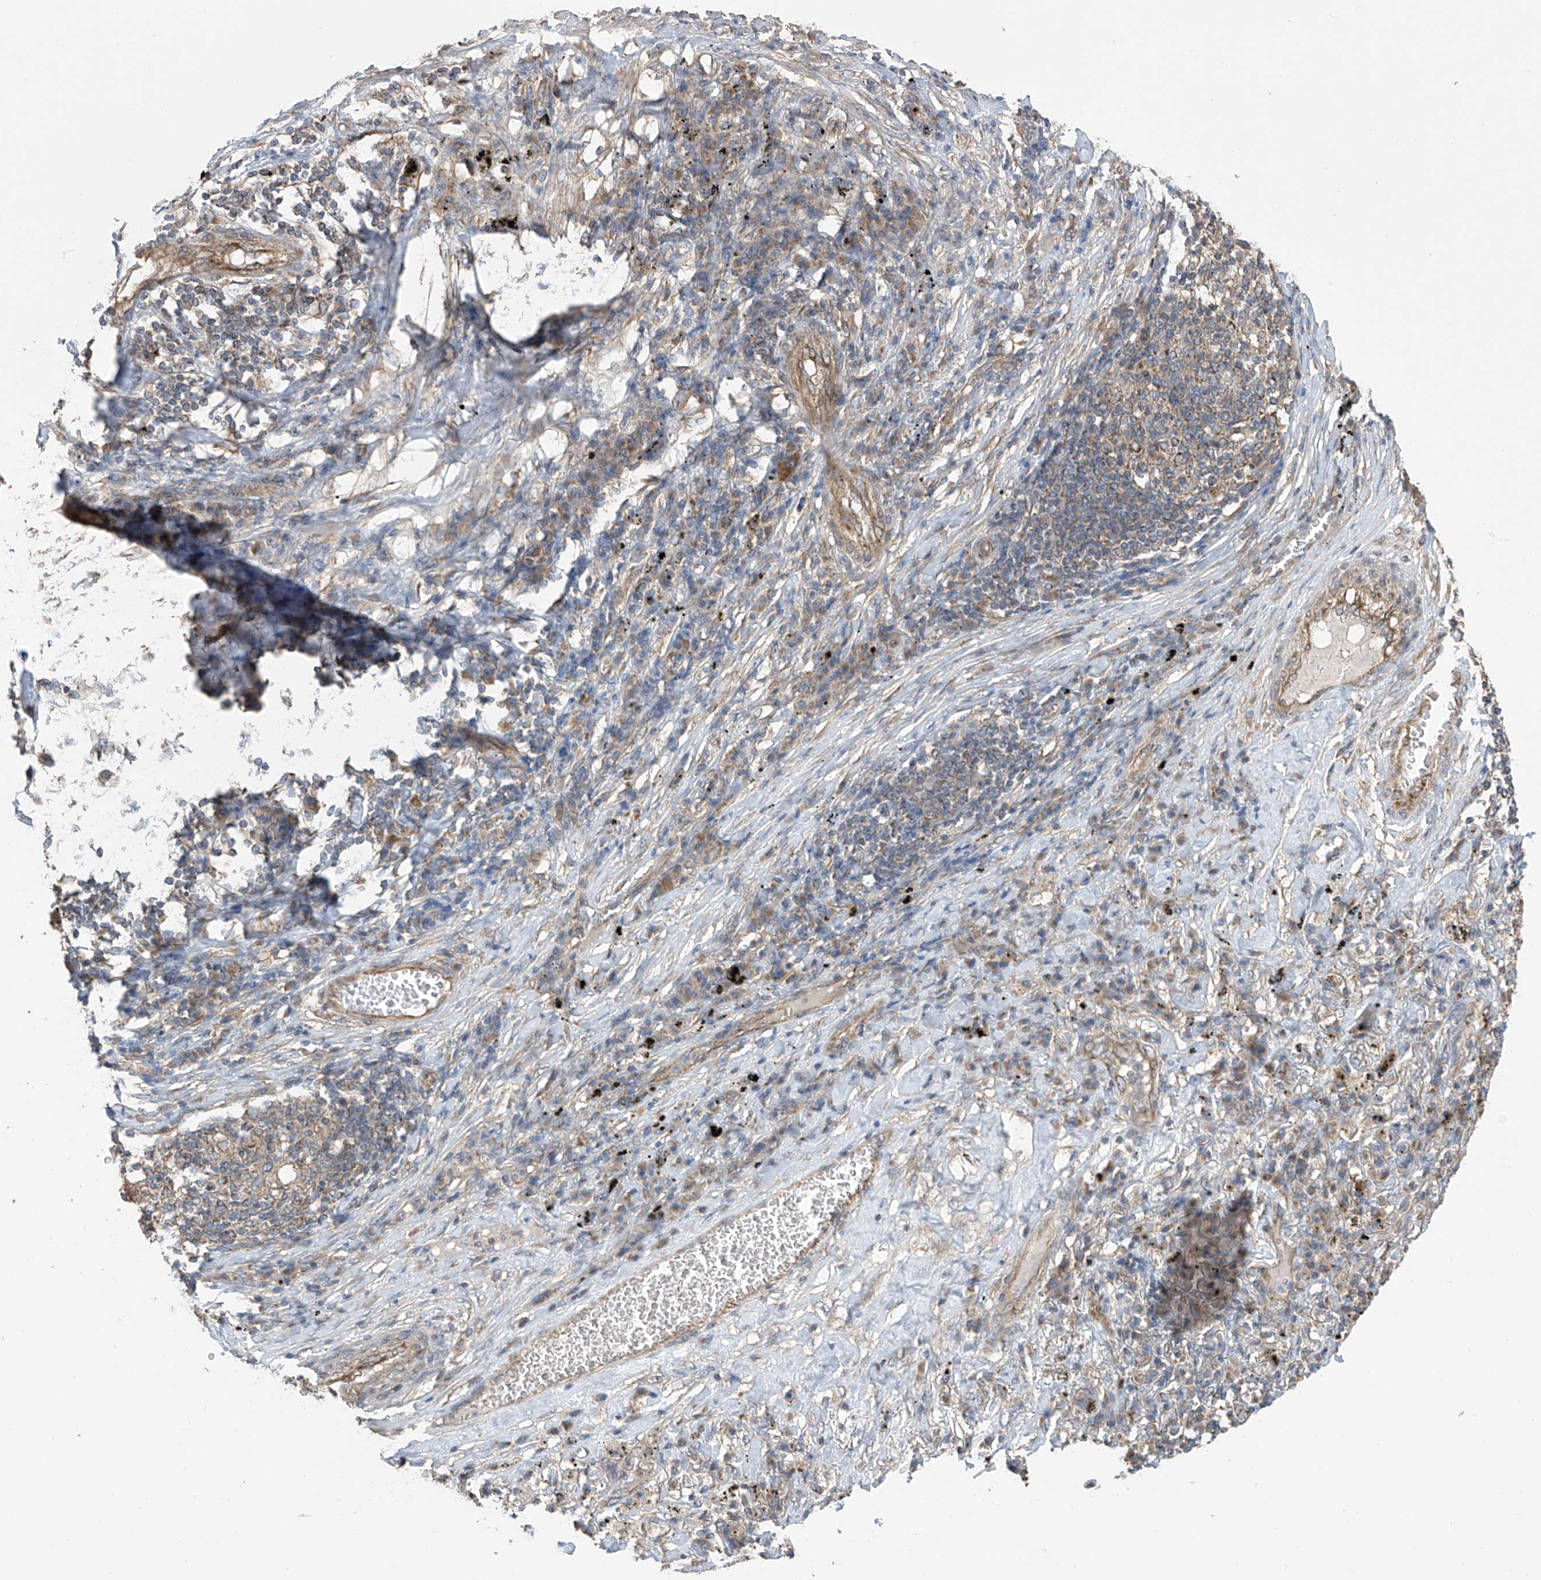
{"staining": {"intensity": "weak", "quantity": "25%-75%", "location": "cytoplasmic/membranous"}, "tissue": "lung cancer", "cell_type": "Tumor cells", "image_type": "cancer", "snomed": [{"axis": "morphology", "description": "Squamous cell carcinoma, NOS"}, {"axis": "topography", "description": "Lung"}], "caption": "Immunohistochemistry staining of lung cancer, which displays low levels of weak cytoplasmic/membranous staining in about 25%-75% of tumor cells indicating weak cytoplasmic/membranous protein staining. The staining was performed using DAB (3,3'-diaminobenzidine) (brown) for protein detection and nuclei were counterstained in hematoxylin (blue).", "gene": "PNPT1", "patient": {"sex": "female", "age": 63}}